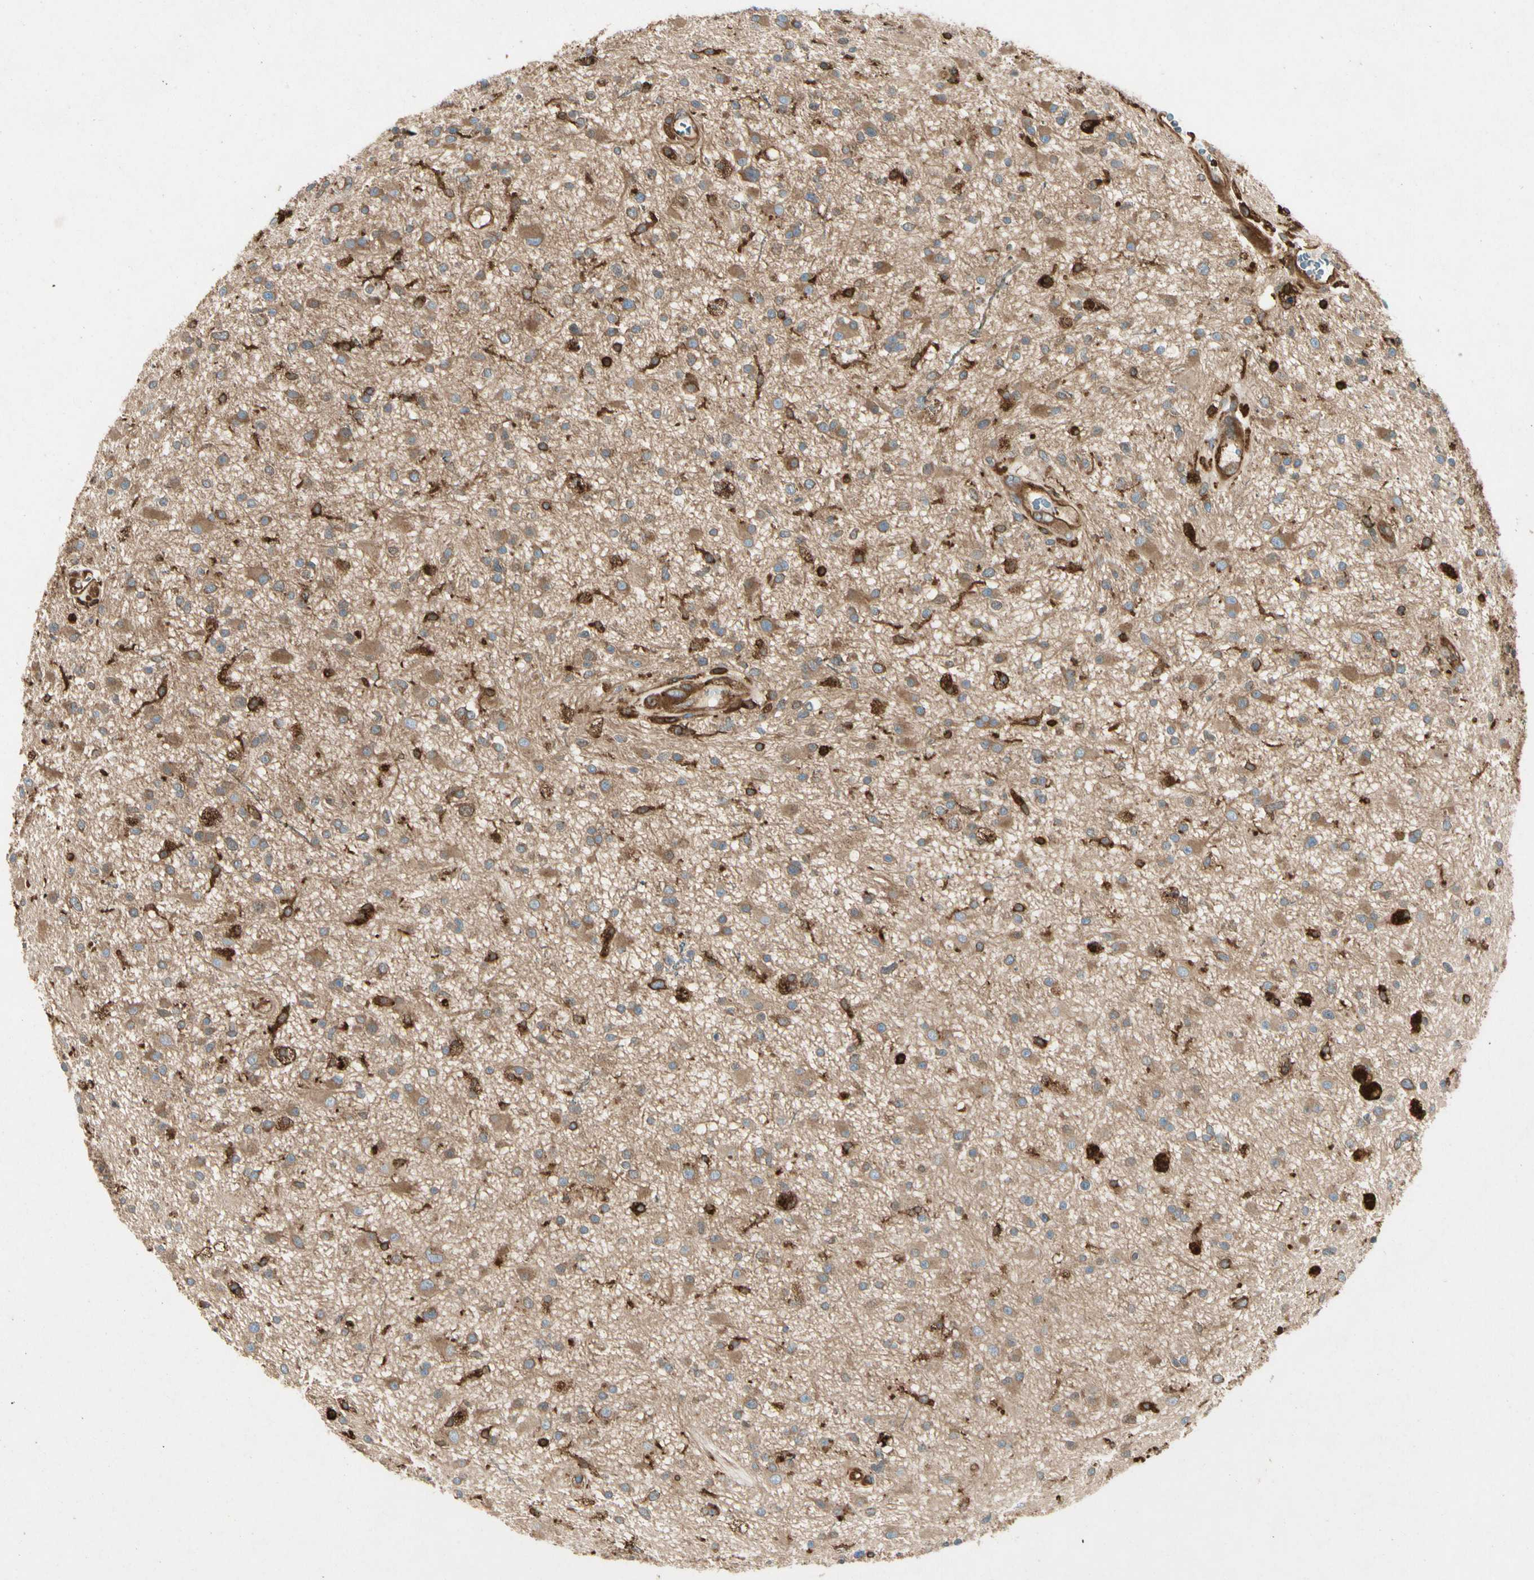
{"staining": {"intensity": "moderate", "quantity": ">75%", "location": "cytoplasmic/membranous"}, "tissue": "glioma", "cell_type": "Tumor cells", "image_type": "cancer", "snomed": [{"axis": "morphology", "description": "Glioma, malignant, High grade"}, {"axis": "topography", "description": "Brain"}], "caption": "Glioma tissue reveals moderate cytoplasmic/membranous expression in approximately >75% of tumor cells, visualized by immunohistochemistry.", "gene": "ARPC2", "patient": {"sex": "male", "age": 33}}